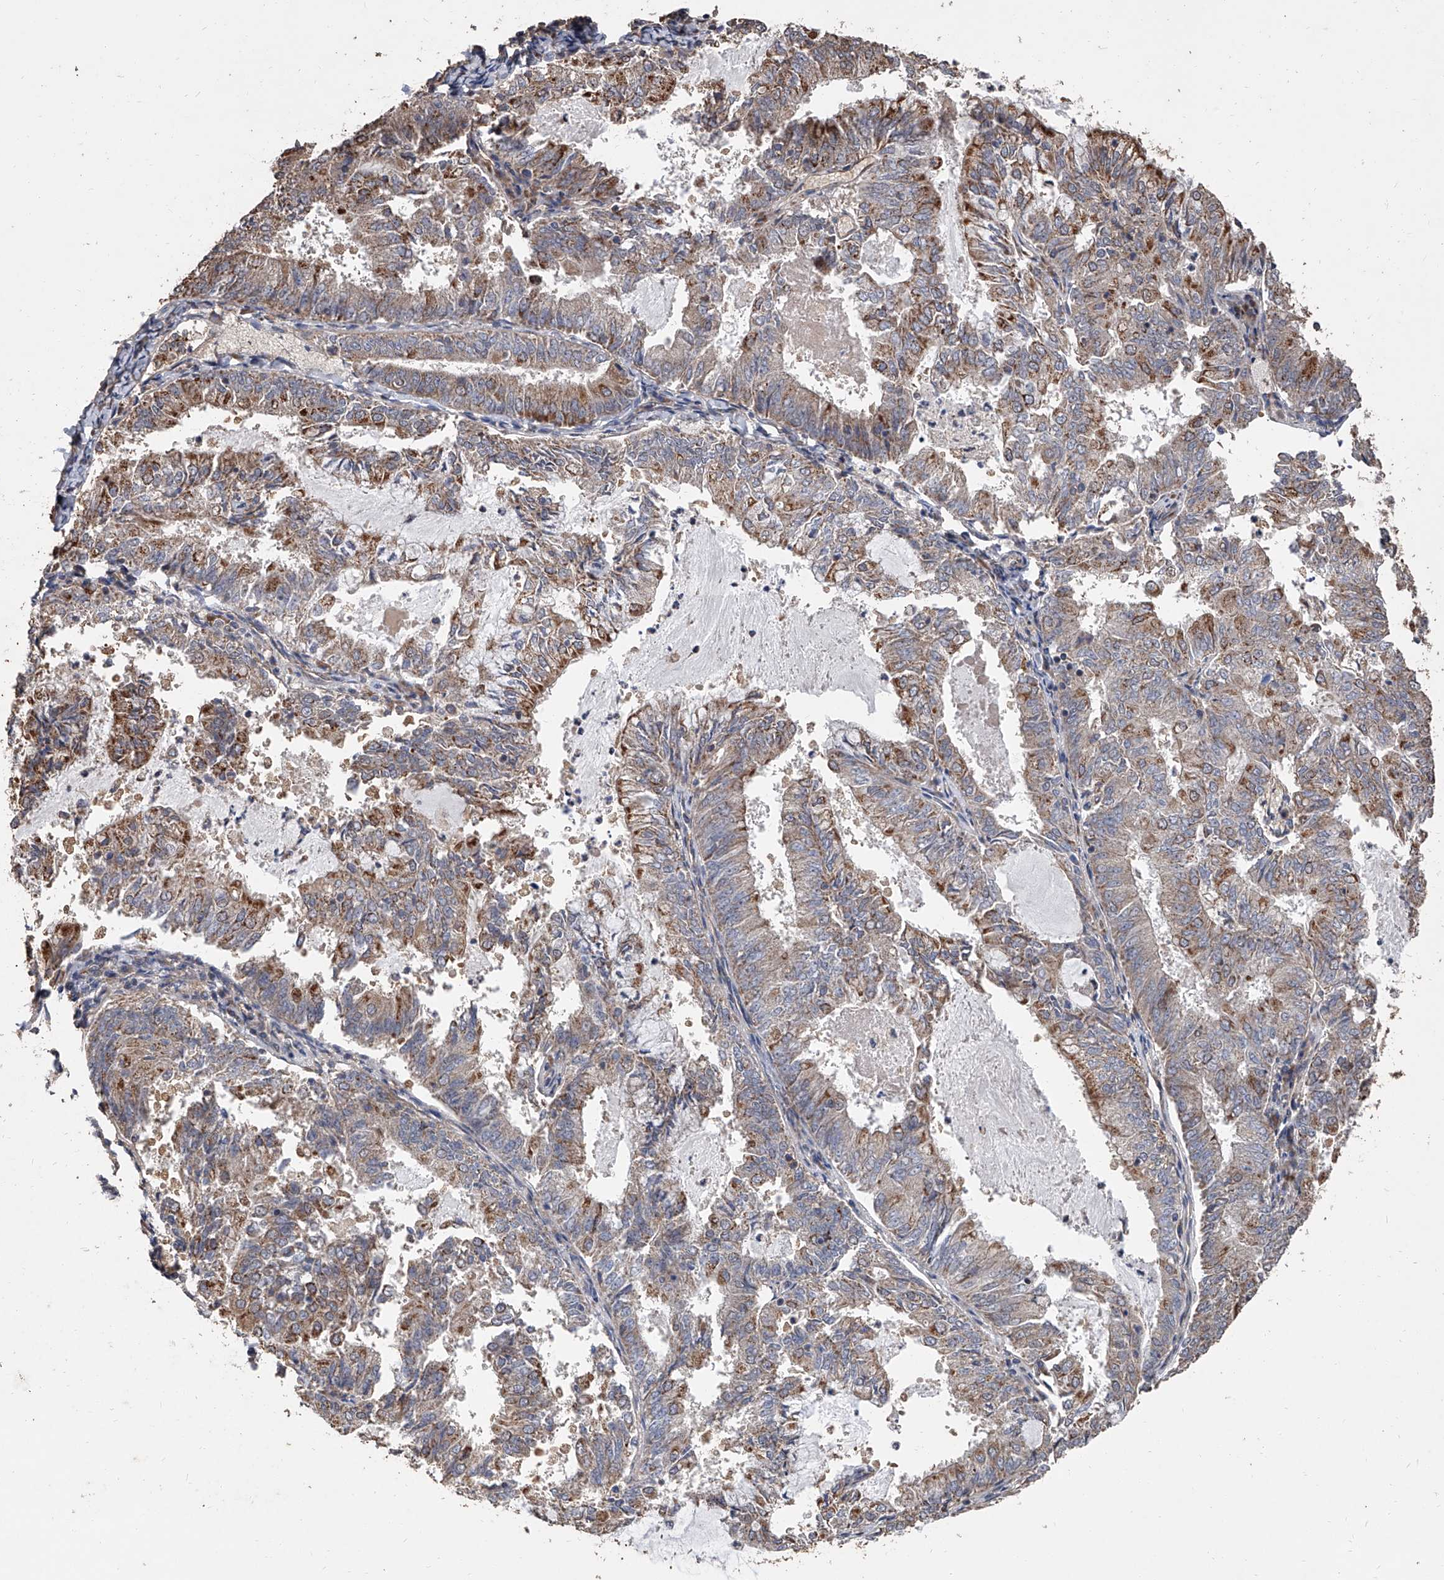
{"staining": {"intensity": "moderate", "quantity": "25%-75%", "location": "cytoplasmic/membranous"}, "tissue": "endometrial cancer", "cell_type": "Tumor cells", "image_type": "cancer", "snomed": [{"axis": "morphology", "description": "Adenocarcinoma, NOS"}, {"axis": "topography", "description": "Endometrium"}], "caption": "Immunohistochemistry (IHC) staining of endometrial cancer (adenocarcinoma), which demonstrates medium levels of moderate cytoplasmic/membranous expression in about 25%-75% of tumor cells indicating moderate cytoplasmic/membranous protein staining. The staining was performed using DAB (brown) for protein detection and nuclei were counterstained in hematoxylin (blue).", "gene": "LTV1", "patient": {"sex": "female", "age": 57}}